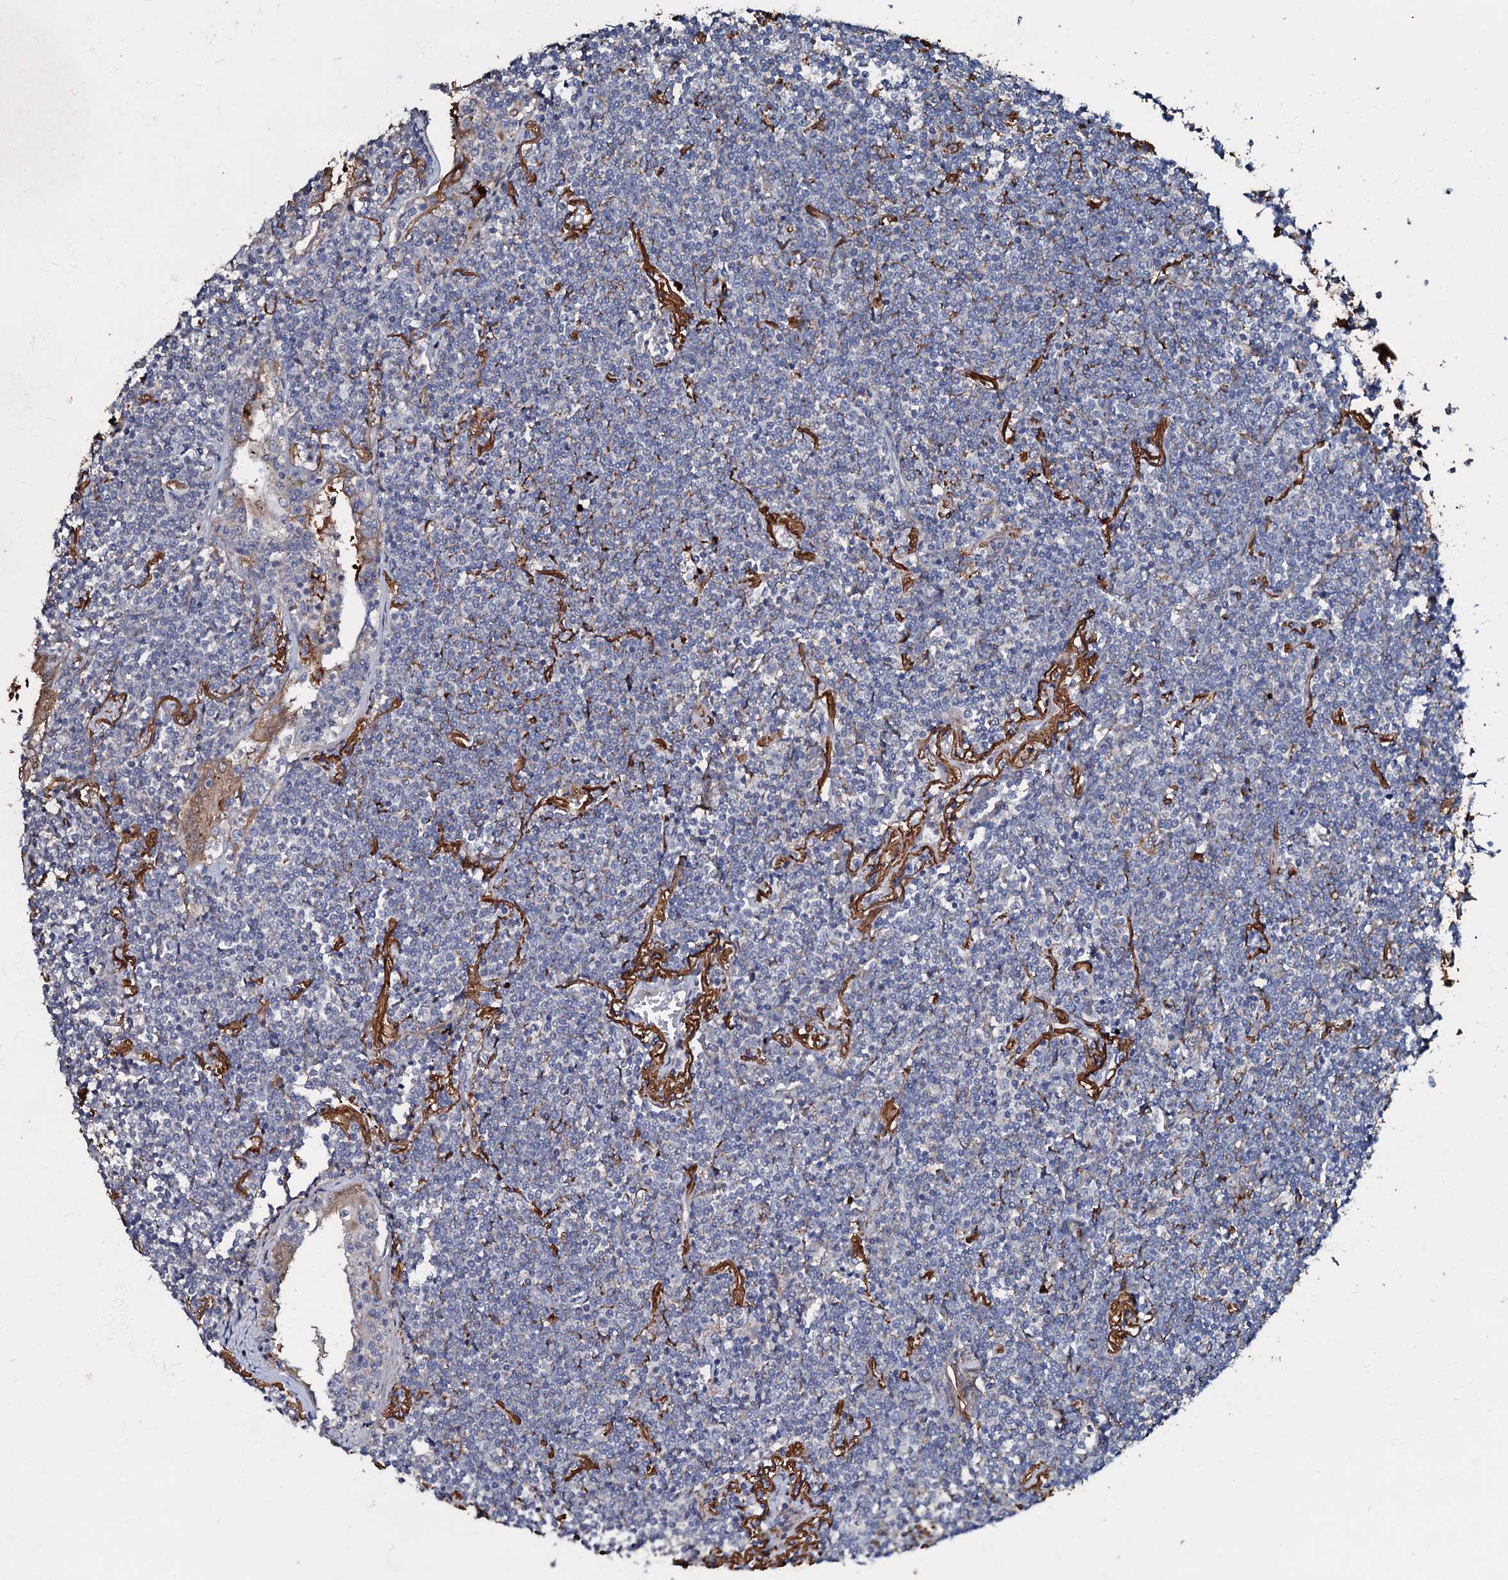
{"staining": {"intensity": "negative", "quantity": "none", "location": "none"}, "tissue": "lymphoma", "cell_type": "Tumor cells", "image_type": "cancer", "snomed": [{"axis": "morphology", "description": "Malignant lymphoma, non-Hodgkin's type, Low grade"}, {"axis": "topography", "description": "Lung"}], "caption": "IHC histopathology image of neoplastic tissue: malignant lymphoma, non-Hodgkin's type (low-grade) stained with DAB demonstrates no significant protein positivity in tumor cells. The staining was performed using DAB to visualize the protein expression in brown, while the nuclei were stained in blue with hematoxylin (Magnification: 20x).", "gene": "MANSC4", "patient": {"sex": "female", "age": 71}}